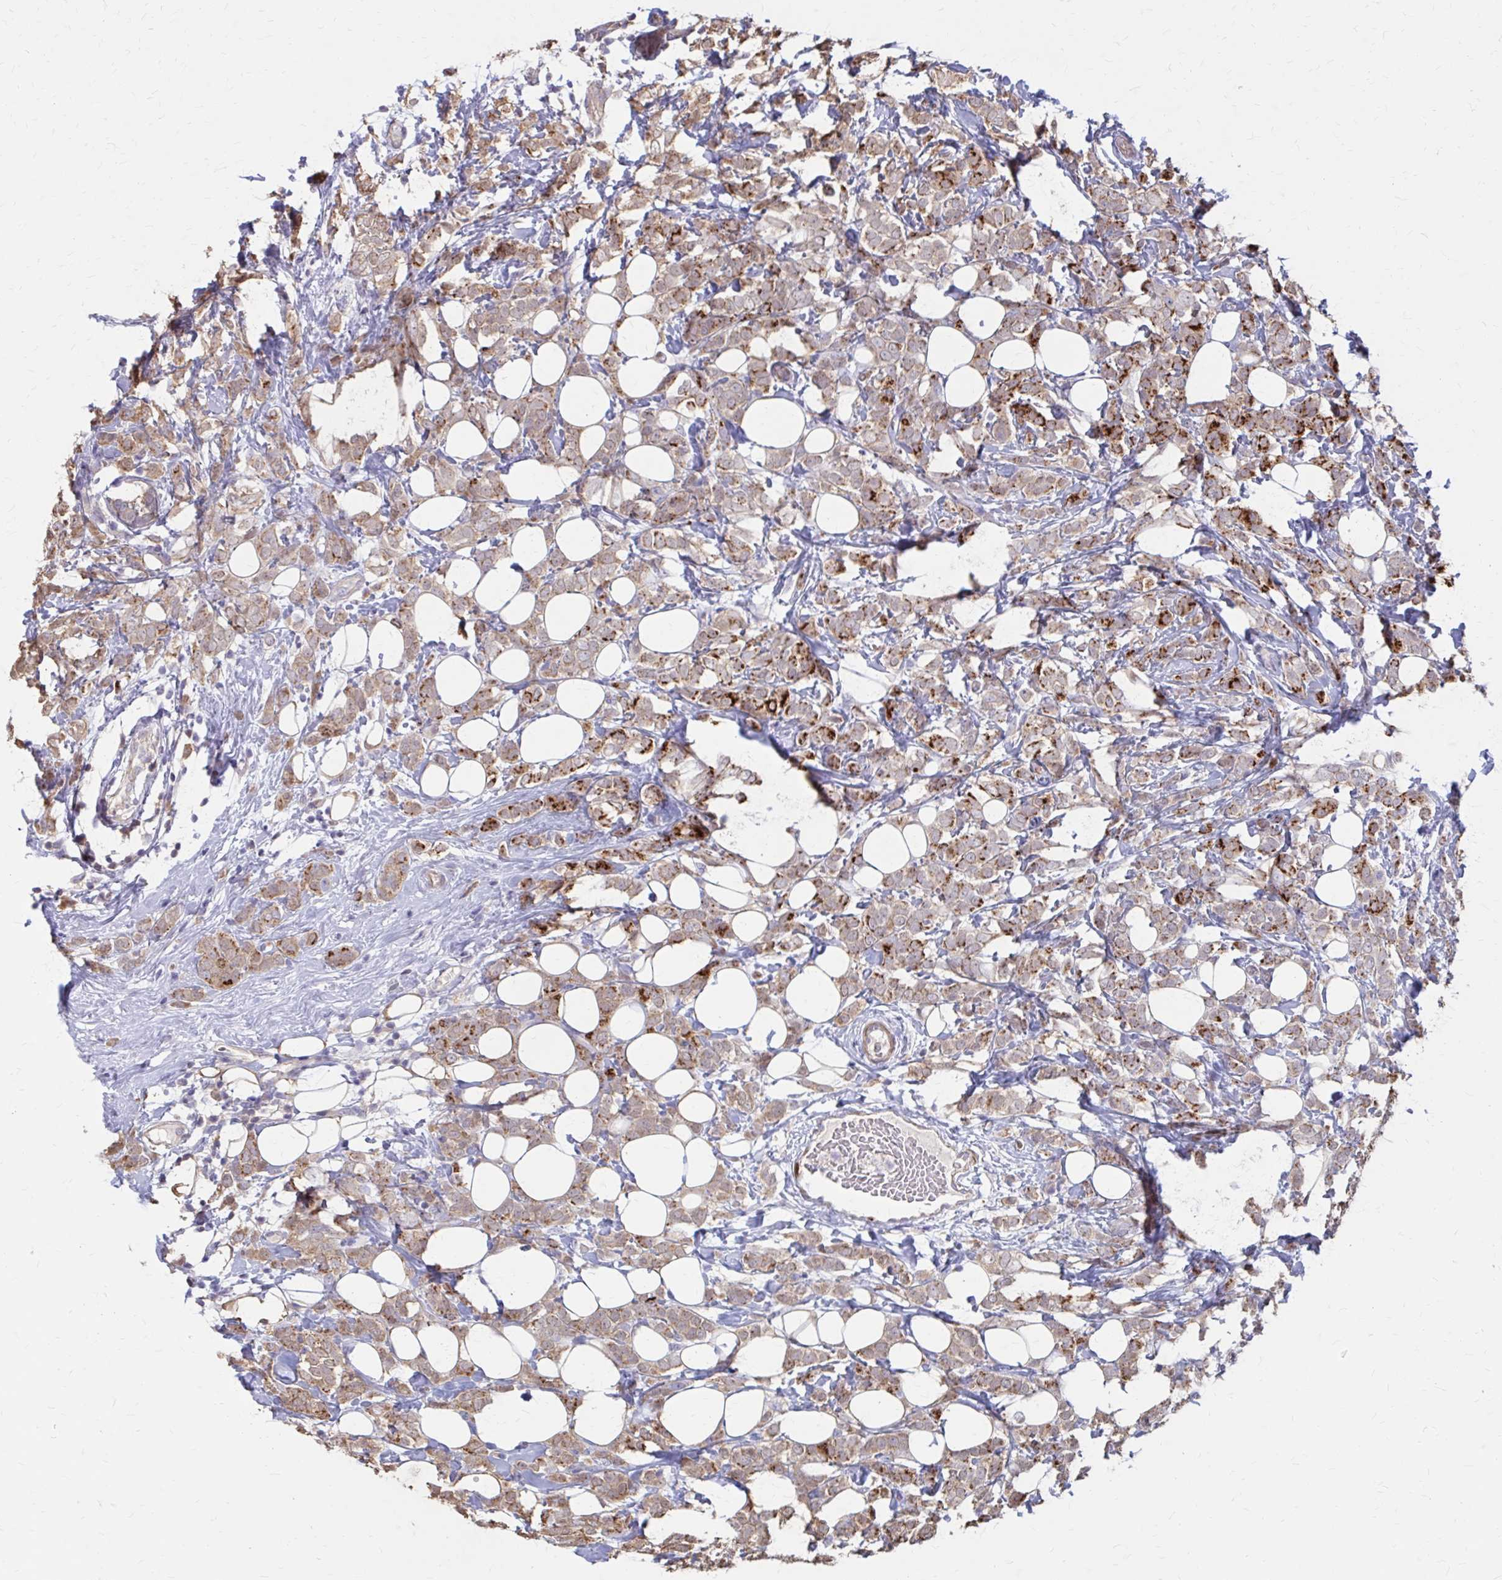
{"staining": {"intensity": "strong", "quantity": "25%-75%", "location": "cytoplasmic/membranous"}, "tissue": "breast cancer", "cell_type": "Tumor cells", "image_type": "cancer", "snomed": [{"axis": "morphology", "description": "Lobular carcinoma"}, {"axis": "topography", "description": "Breast"}], "caption": "DAB immunohistochemical staining of breast cancer exhibits strong cytoplasmic/membranous protein positivity in about 25%-75% of tumor cells. (Brightfield microscopy of DAB IHC at high magnification).", "gene": "IFI44L", "patient": {"sex": "female", "age": 49}}